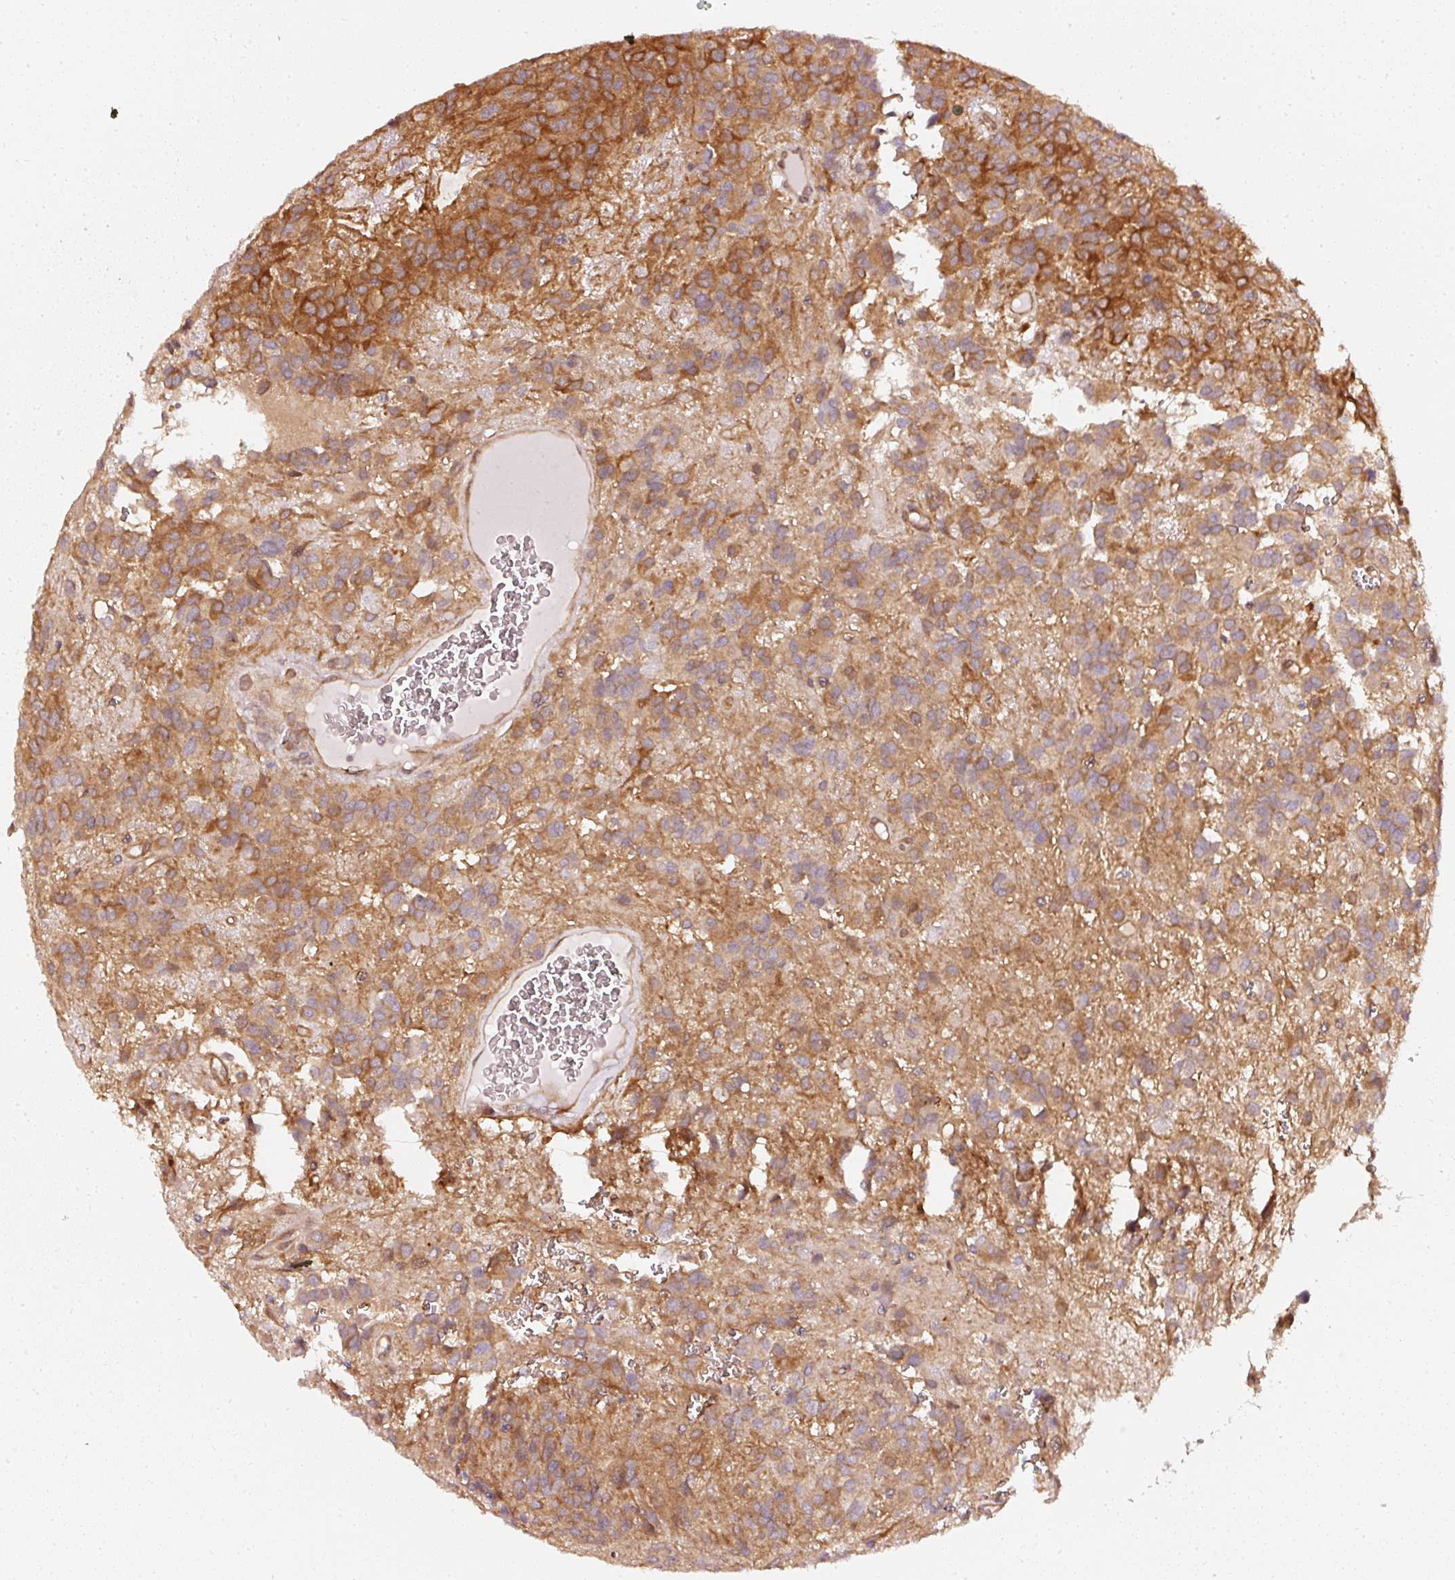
{"staining": {"intensity": "strong", "quantity": ">75%", "location": "cytoplasmic/membranous"}, "tissue": "glioma", "cell_type": "Tumor cells", "image_type": "cancer", "snomed": [{"axis": "morphology", "description": "Glioma, malignant, Low grade"}, {"axis": "topography", "description": "Brain"}], "caption": "Glioma stained with a brown dye shows strong cytoplasmic/membranous positive expression in approximately >75% of tumor cells.", "gene": "ASMTL", "patient": {"sex": "male", "age": 56}}